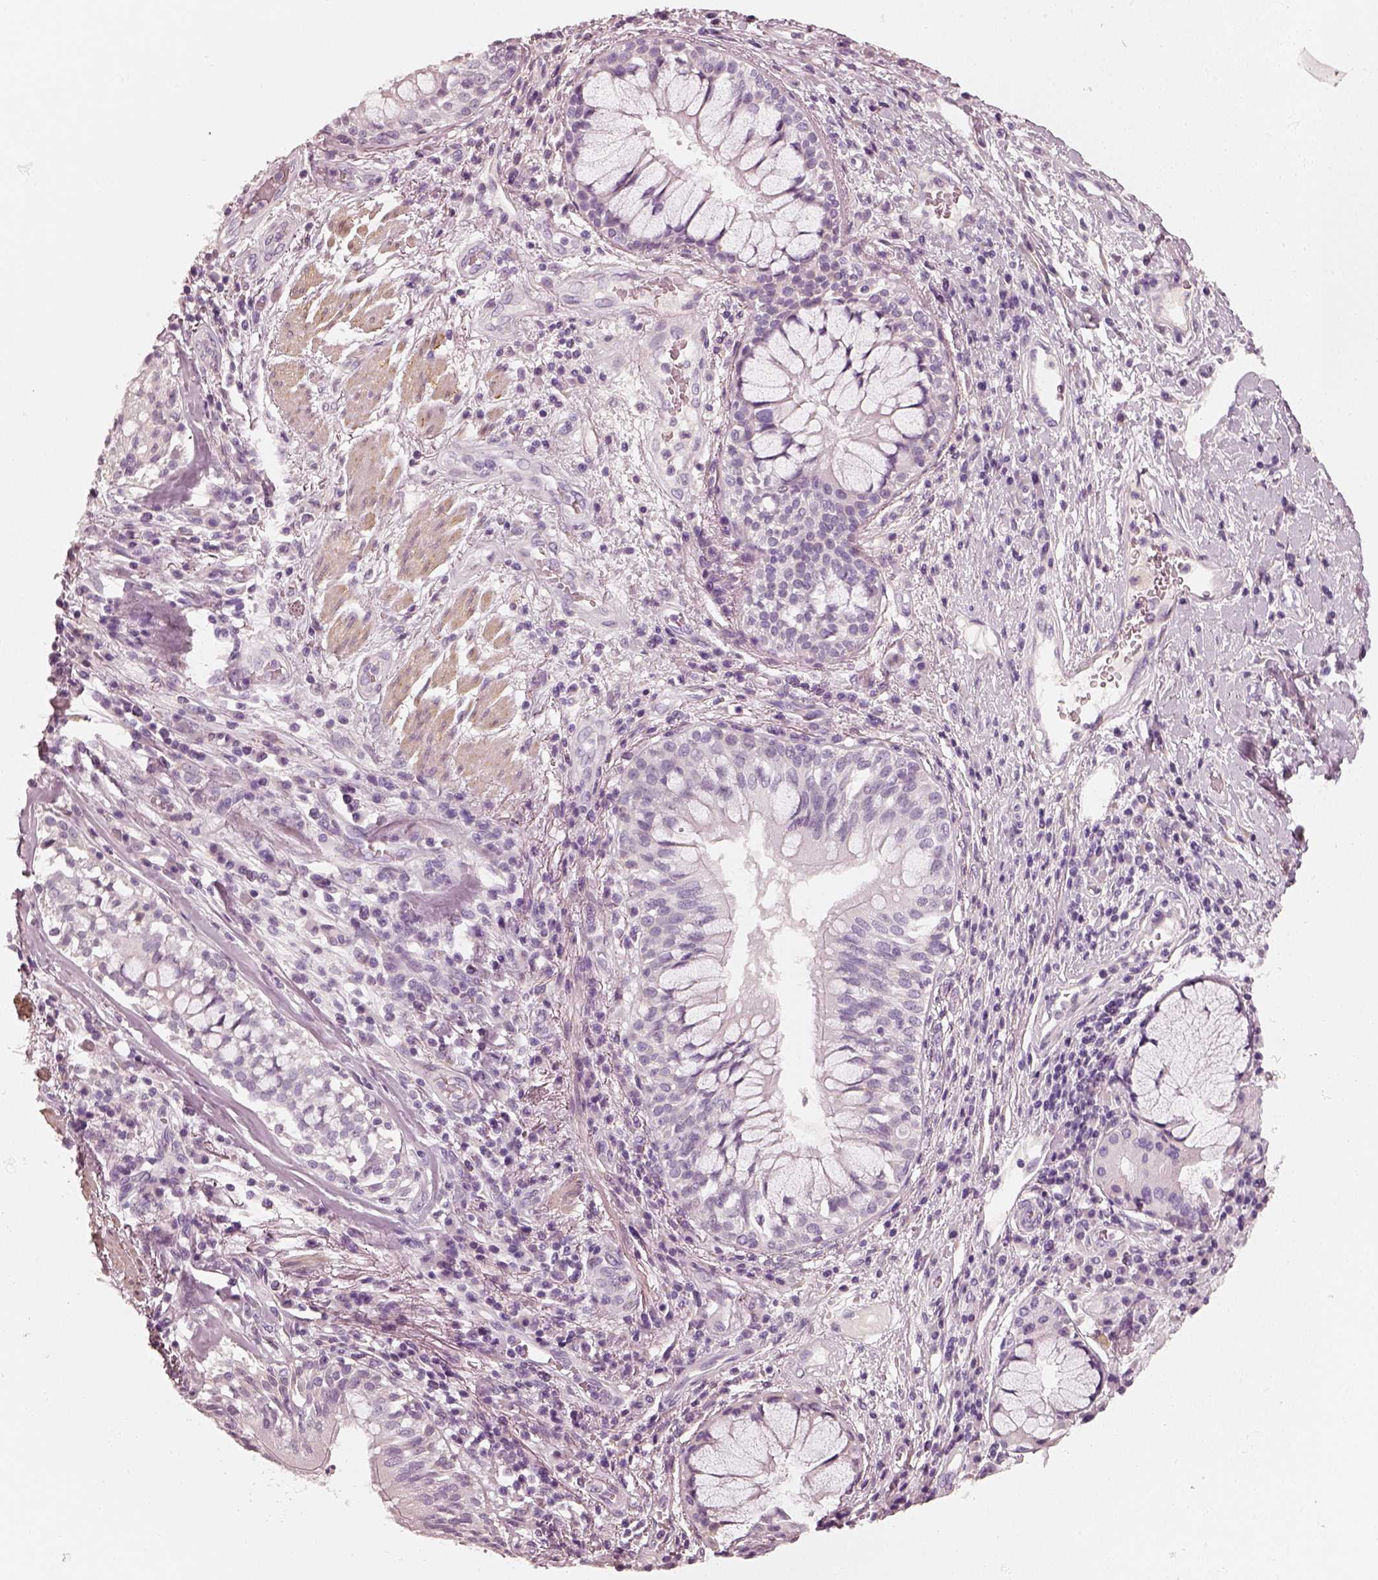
{"staining": {"intensity": "negative", "quantity": "none", "location": "none"}, "tissue": "lung cancer", "cell_type": "Tumor cells", "image_type": "cancer", "snomed": [{"axis": "morphology", "description": "Normal tissue, NOS"}, {"axis": "morphology", "description": "Squamous cell carcinoma, NOS"}, {"axis": "topography", "description": "Bronchus"}, {"axis": "topography", "description": "Lung"}], "caption": "Tumor cells show no significant protein staining in lung cancer.", "gene": "RS1", "patient": {"sex": "male", "age": 64}}